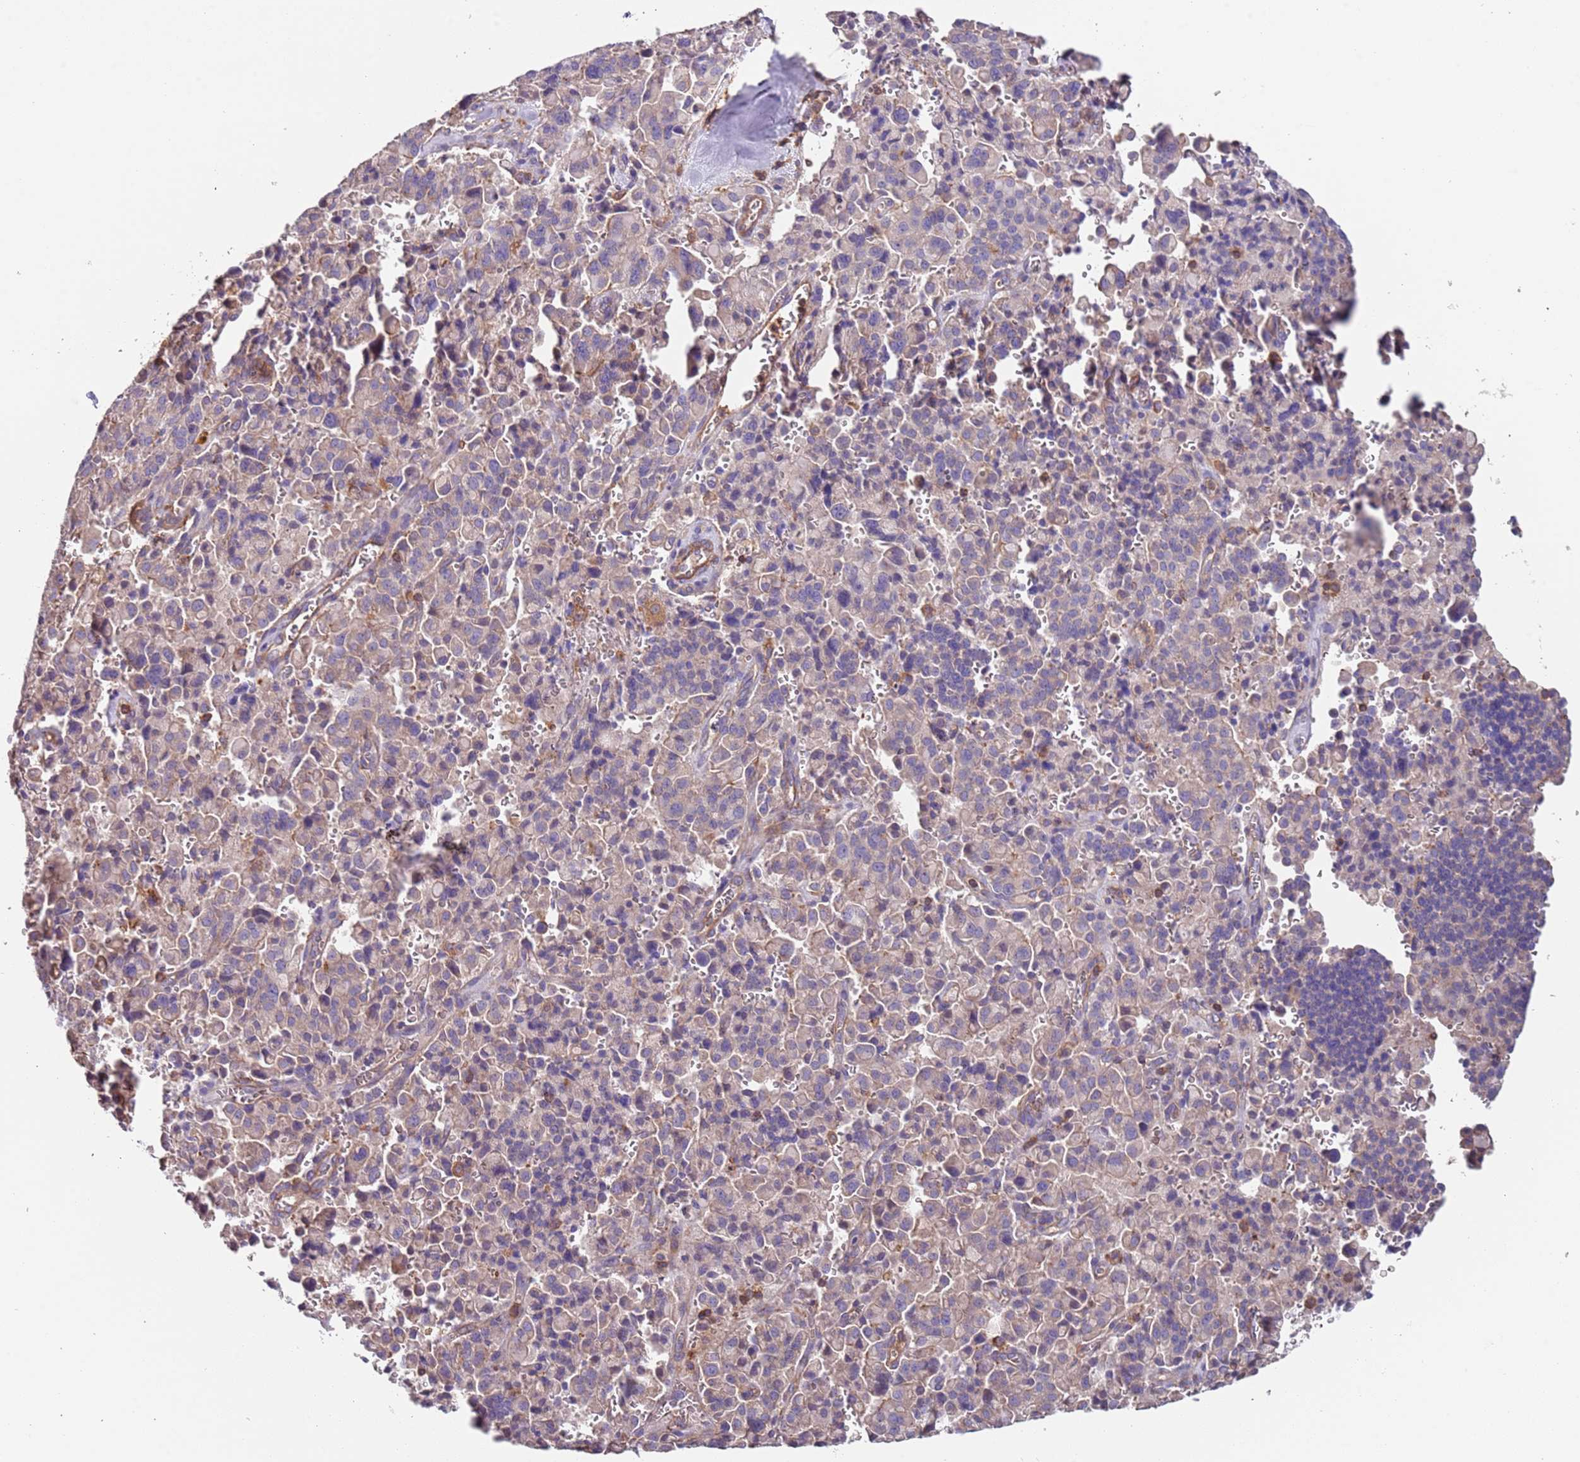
{"staining": {"intensity": "negative", "quantity": "none", "location": "none"}, "tissue": "pancreatic cancer", "cell_type": "Tumor cells", "image_type": "cancer", "snomed": [{"axis": "morphology", "description": "Adenocarcinoma, NOS"}, {"axis": "topography", "description": "Pancreas"}], "caption": "High power microscopy photomicrograph of an immunohistochemistry (IHC) photomicrograph of adenocarcinoma (pancreatic), revealing no significant staining in tumor cells.", "gene": "SYT4", "patient": {"sex": "male", "age": 65}}